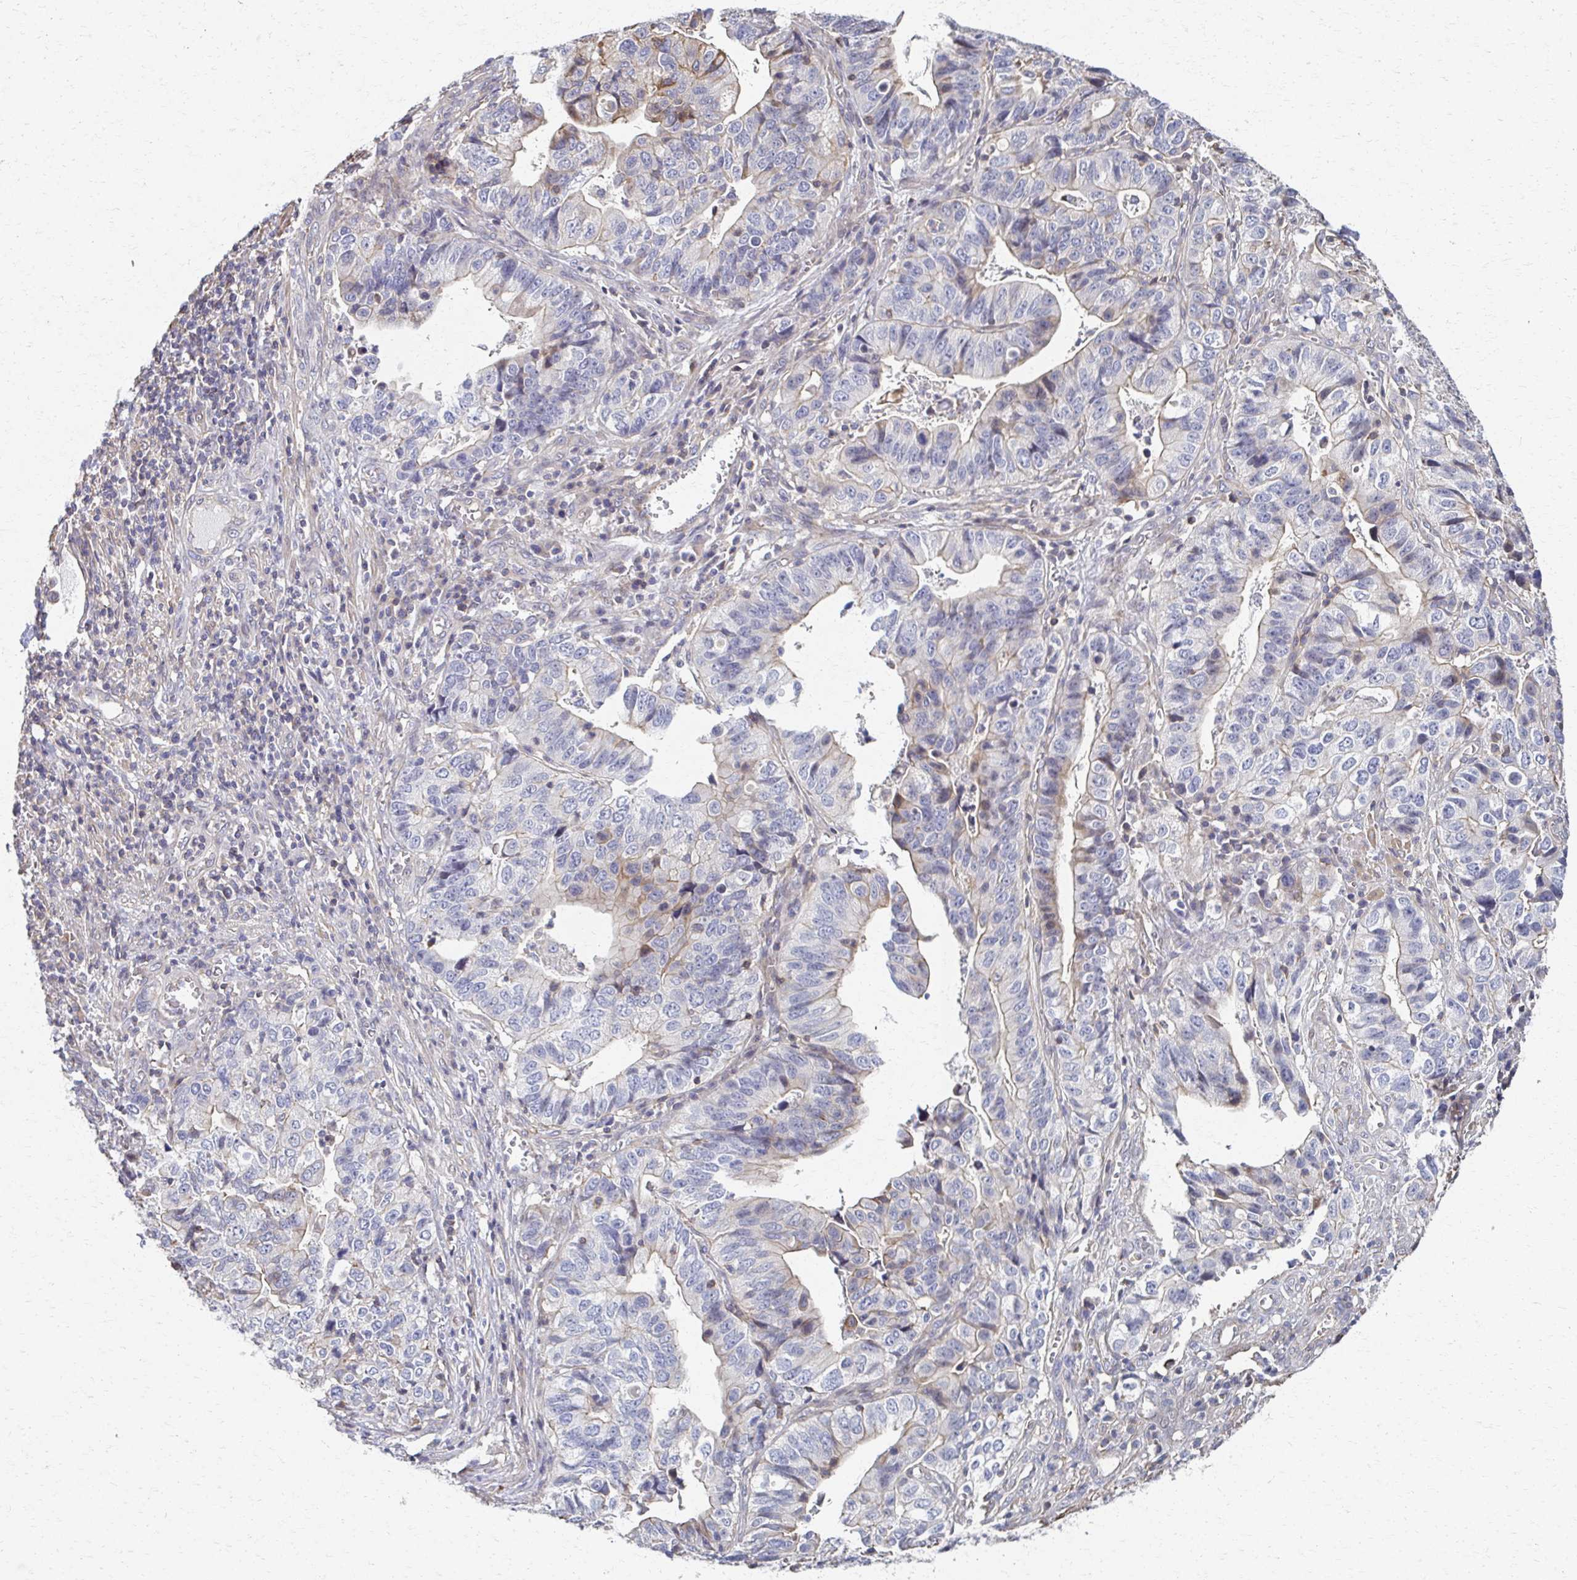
{"staining": {"intensity": "weak", "quantity": "<25%", "location": "cytoplasmic/membranous"}, "tissue": "stomach cancer", "cell_type": "Tumor cells", "image_type": "cancer", "snomed": [{"axis": "morphology", "description": "Adenocarcinoma, NOS"}, {"axis": "topography", "description": "Stomach, upper"}], "caption": "This is a micrograph of immunohistochemistry (IHC) staining of adenocarcinoma (stomach), which shows no positivity in tumor cells.", "gene": "EOLA2", "patient": {"sex": "female", "age": 67}}